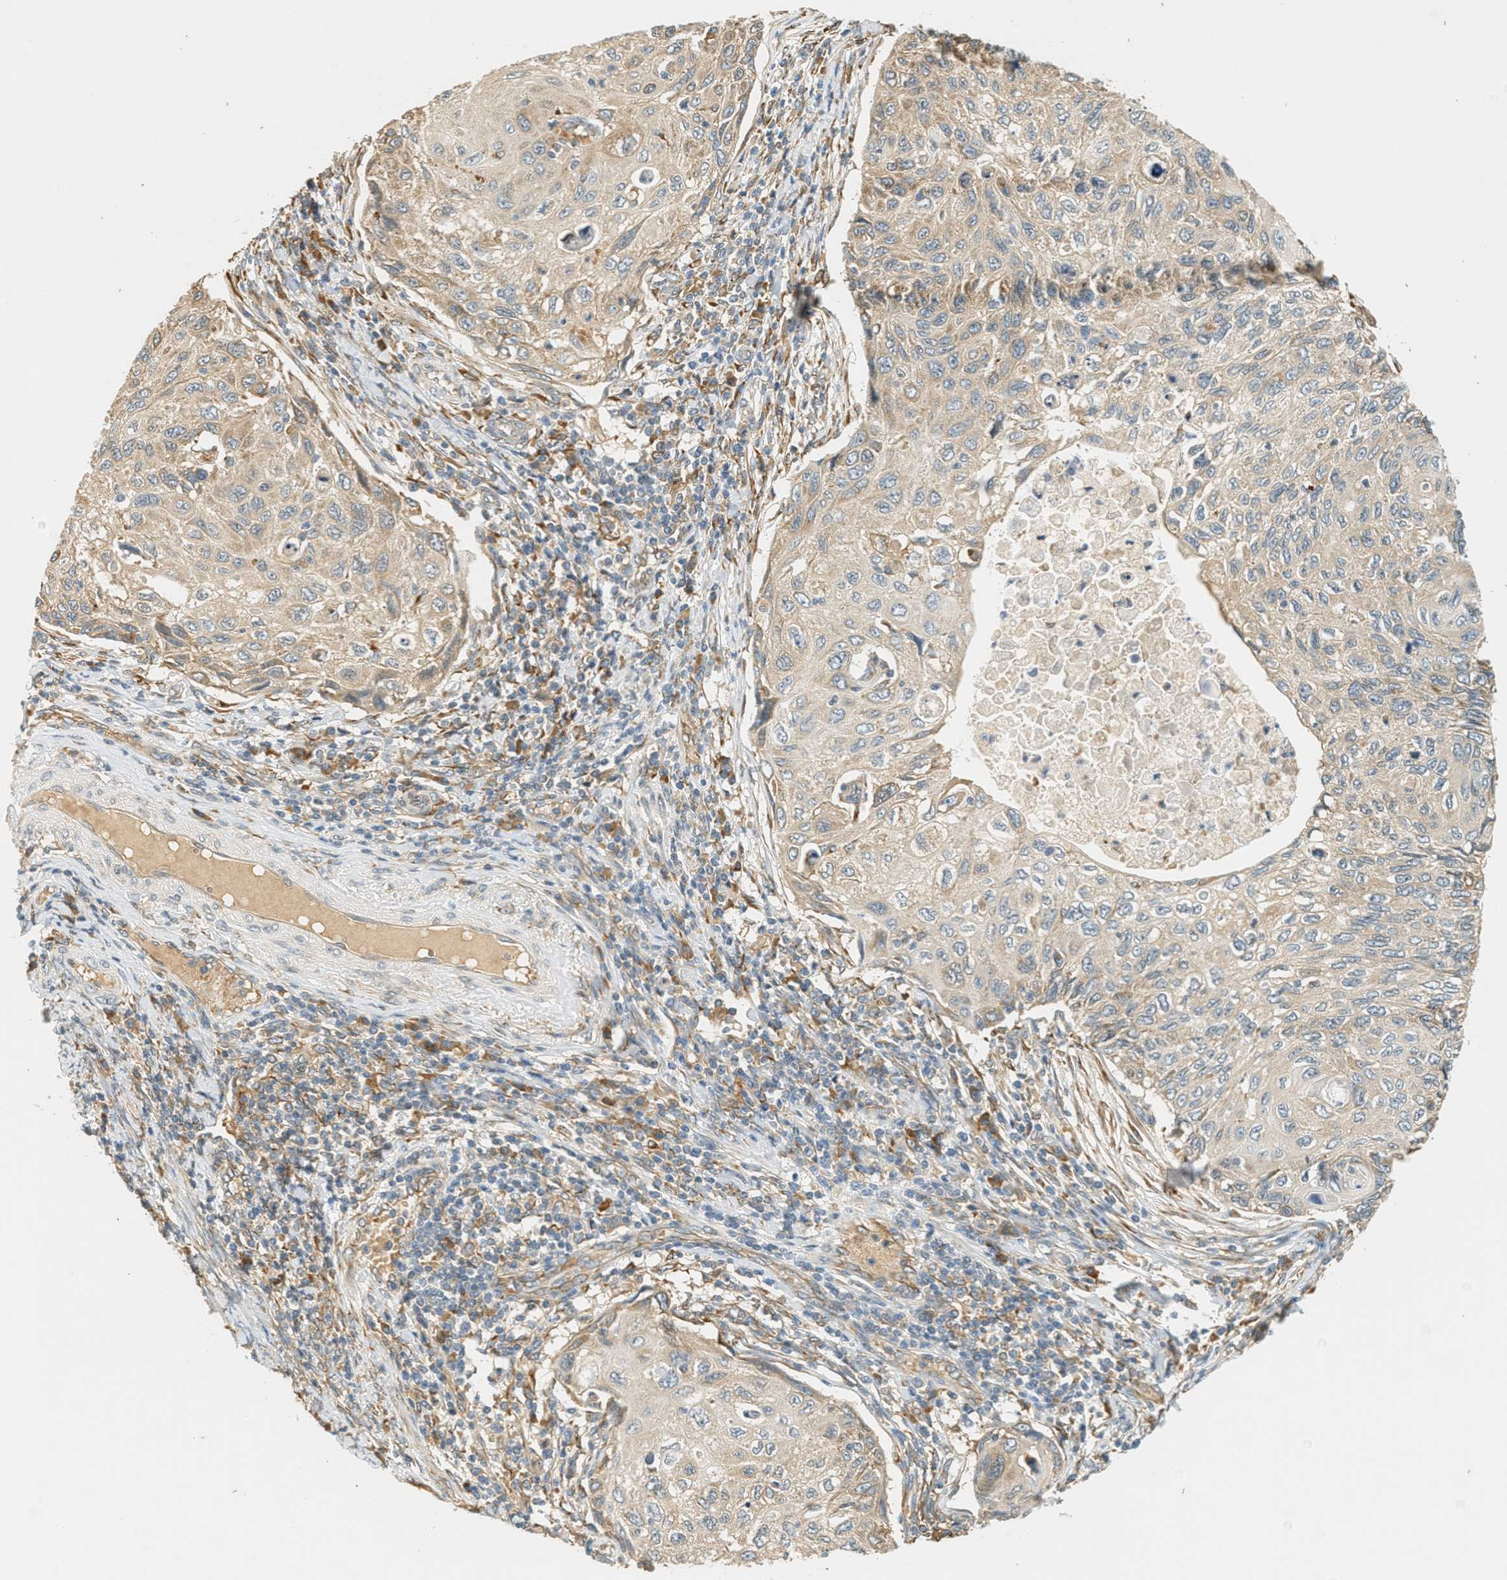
{"staining": {"intensity": "weak", "quantity": ">75%", "location": "cytoplasmic/membranous"}, "tissue": "cervical cancer", "cell_type": "Tumor cells", "image_type": "cancer", "snomed": [{"axis": "morphology", "description": "Squamous cell carcinoma, NOS"}, {"axis": "topography", "description": "Cervix"}], "caption": "About >75% of tumor cells in human squamous cell carcinoma (cervical) exhibit weak cytoplasmic/membranous protein staining as visualized by brown immunohistochemical staining.", "gene": "PDK1", "patient": {"sex": "female", "age": 70}}